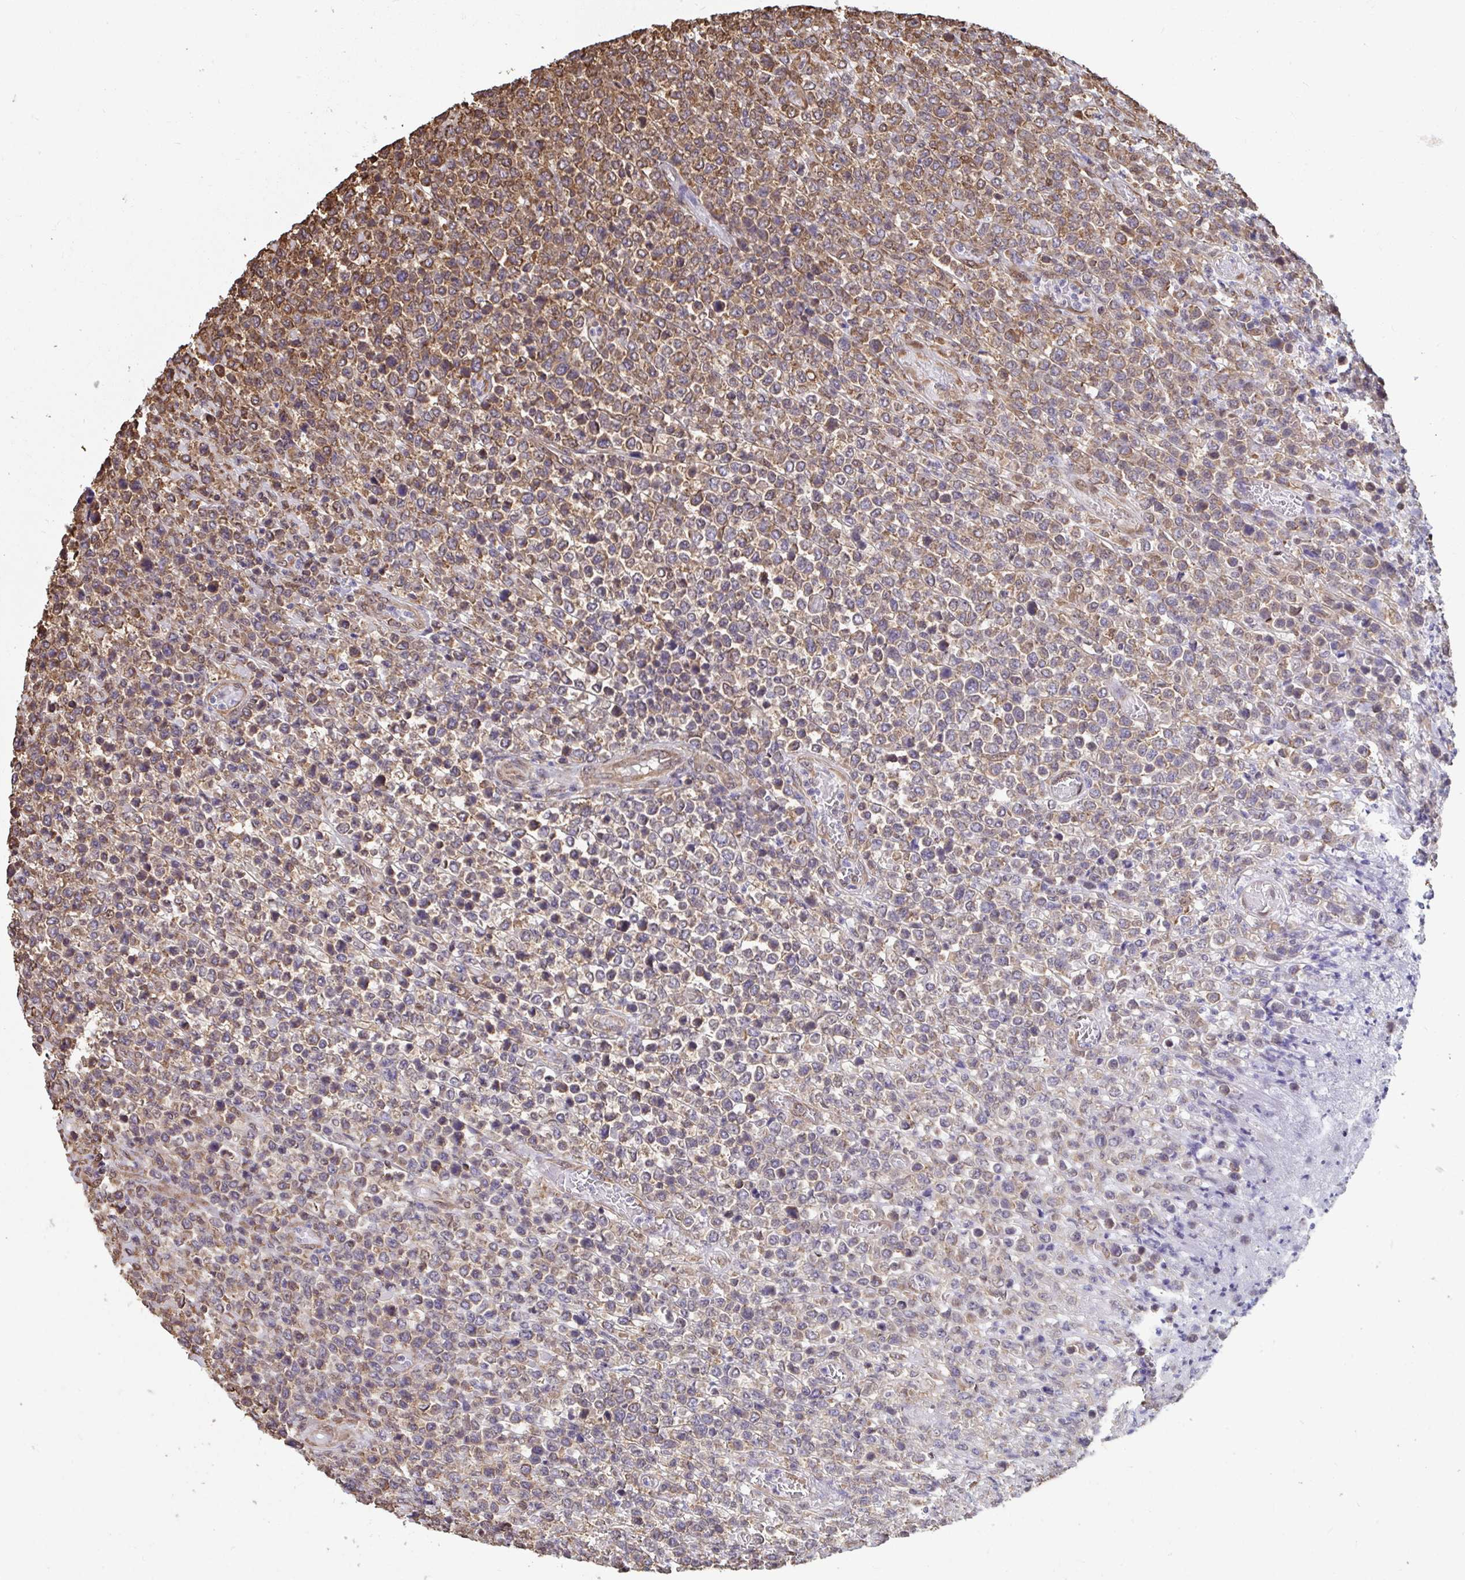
{"staining": {"intensity": "moderate", "quantity": ">75%", "location": "cytoplasmic/membranous"}, "tissue": "lymphoma", "cell_type": "Tumor cells", "image_type": "cancer", "snomed": [{"axis": "morphology", "description": "Malignant lymphoma, non-Hodgkin's type, High grade"}, {"axis": "topography", "description": "Soft tissue"}], "caption": "Brown immunohistochemical staining in lymphoma displays moderate cytoplasmic/membranous staining in about >75% of tumor cells.", "gene": "SYNCRIP", "patient": {"sex": "female", "age": 56}}